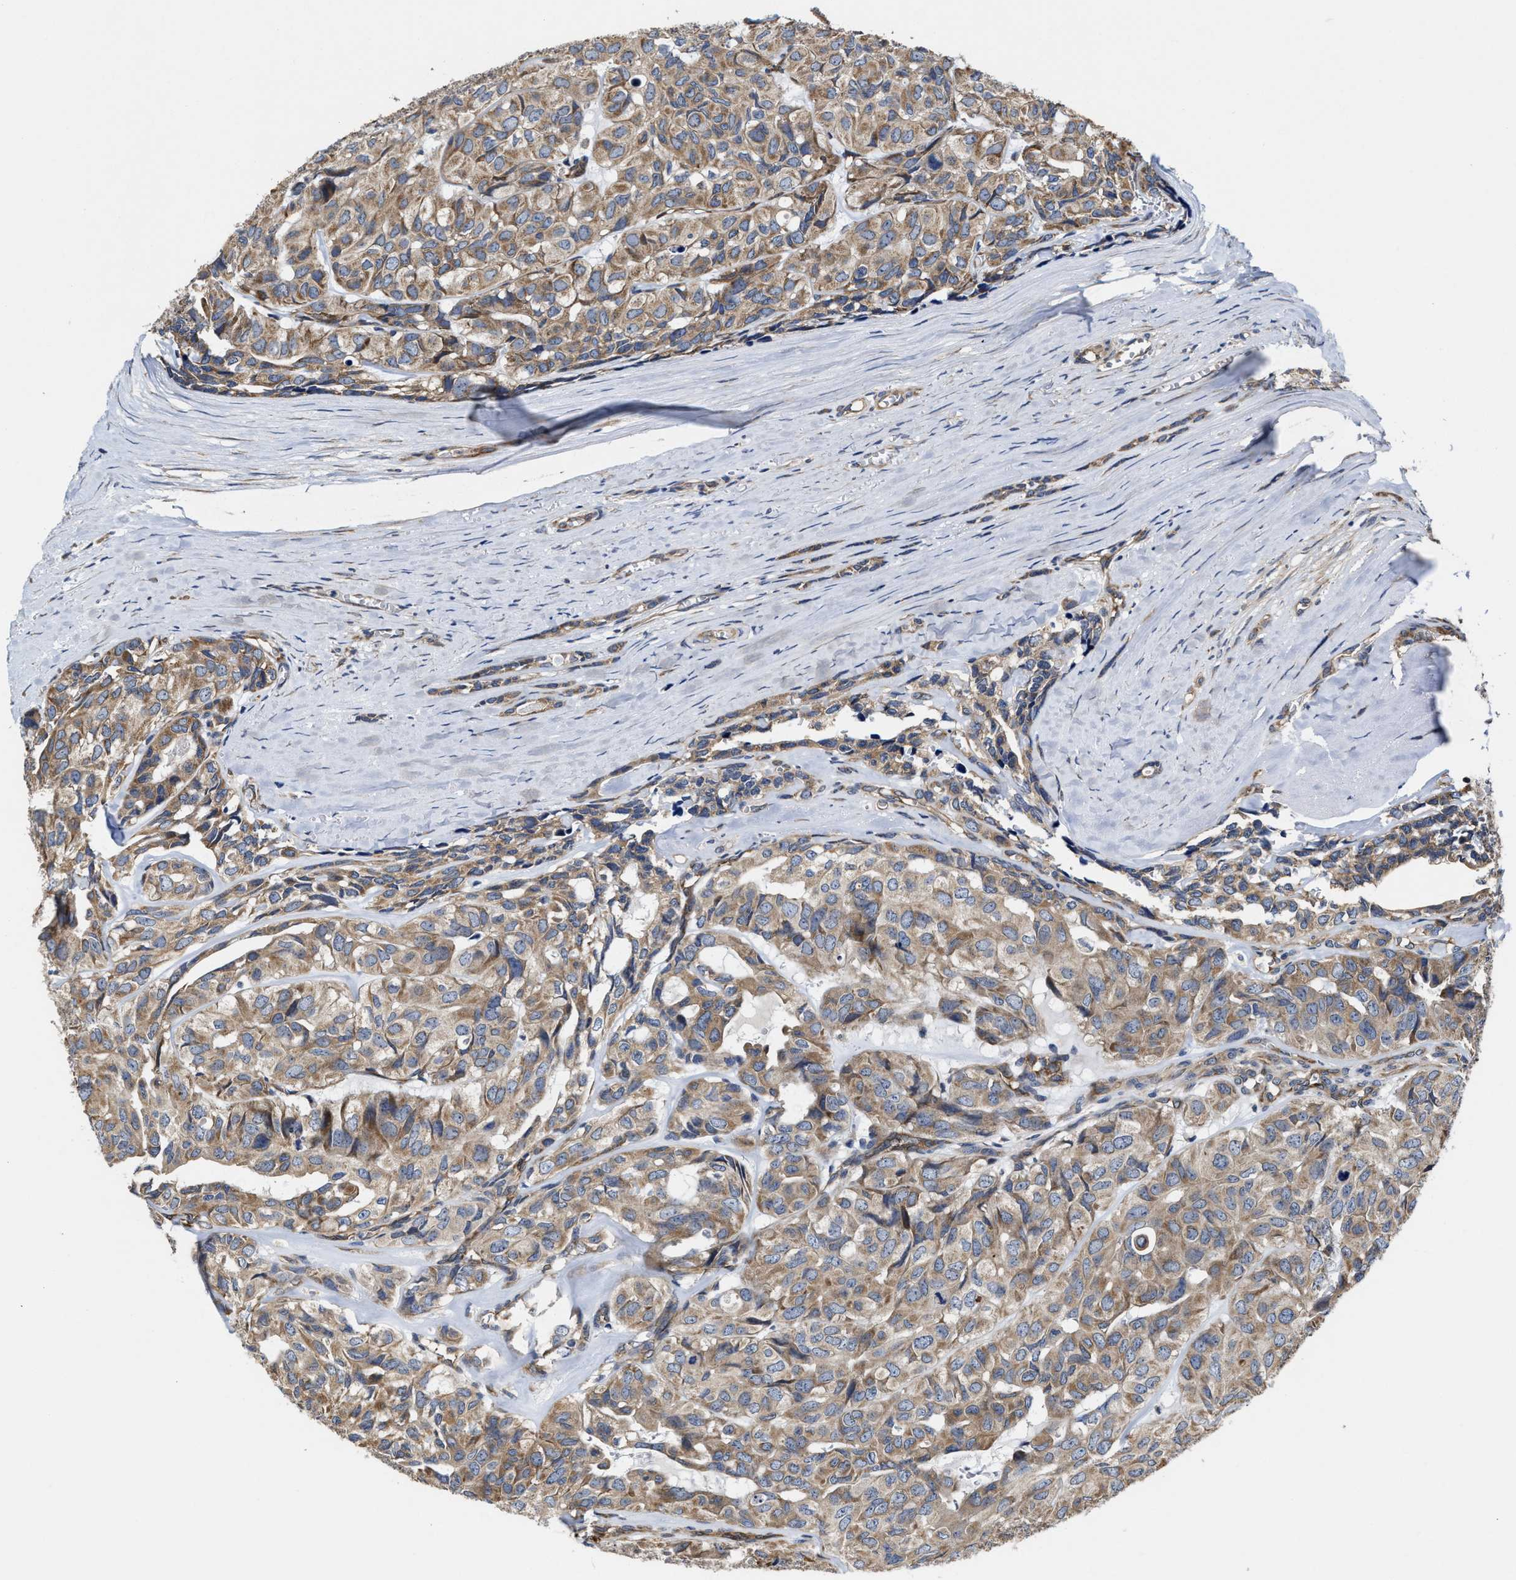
{"staining": {"intensity": "moderate", "quantity": ">75%", "location": "cytoplasmic/membranous"}, "tissue": "head and neck cancer", "cell_type": "Tumor cells", "image_type": "cancer", "snomed": [{"axis": "morphology", "description": "Adenocarcinoma, NOS"}, {"axis": "topography", "description": "Salivary gland, NOS"}, {"axis": "topography", "description": "Head-Neck"}], "caption": "There is medium levels of moderate cytoplasmic/membranous staining in tumor cells of head and neck cancer, as demonstrated by immunohistochemical staining (brown color).", "gene": "TRAF6", "patient": {"sex": "female", "age": 76}}